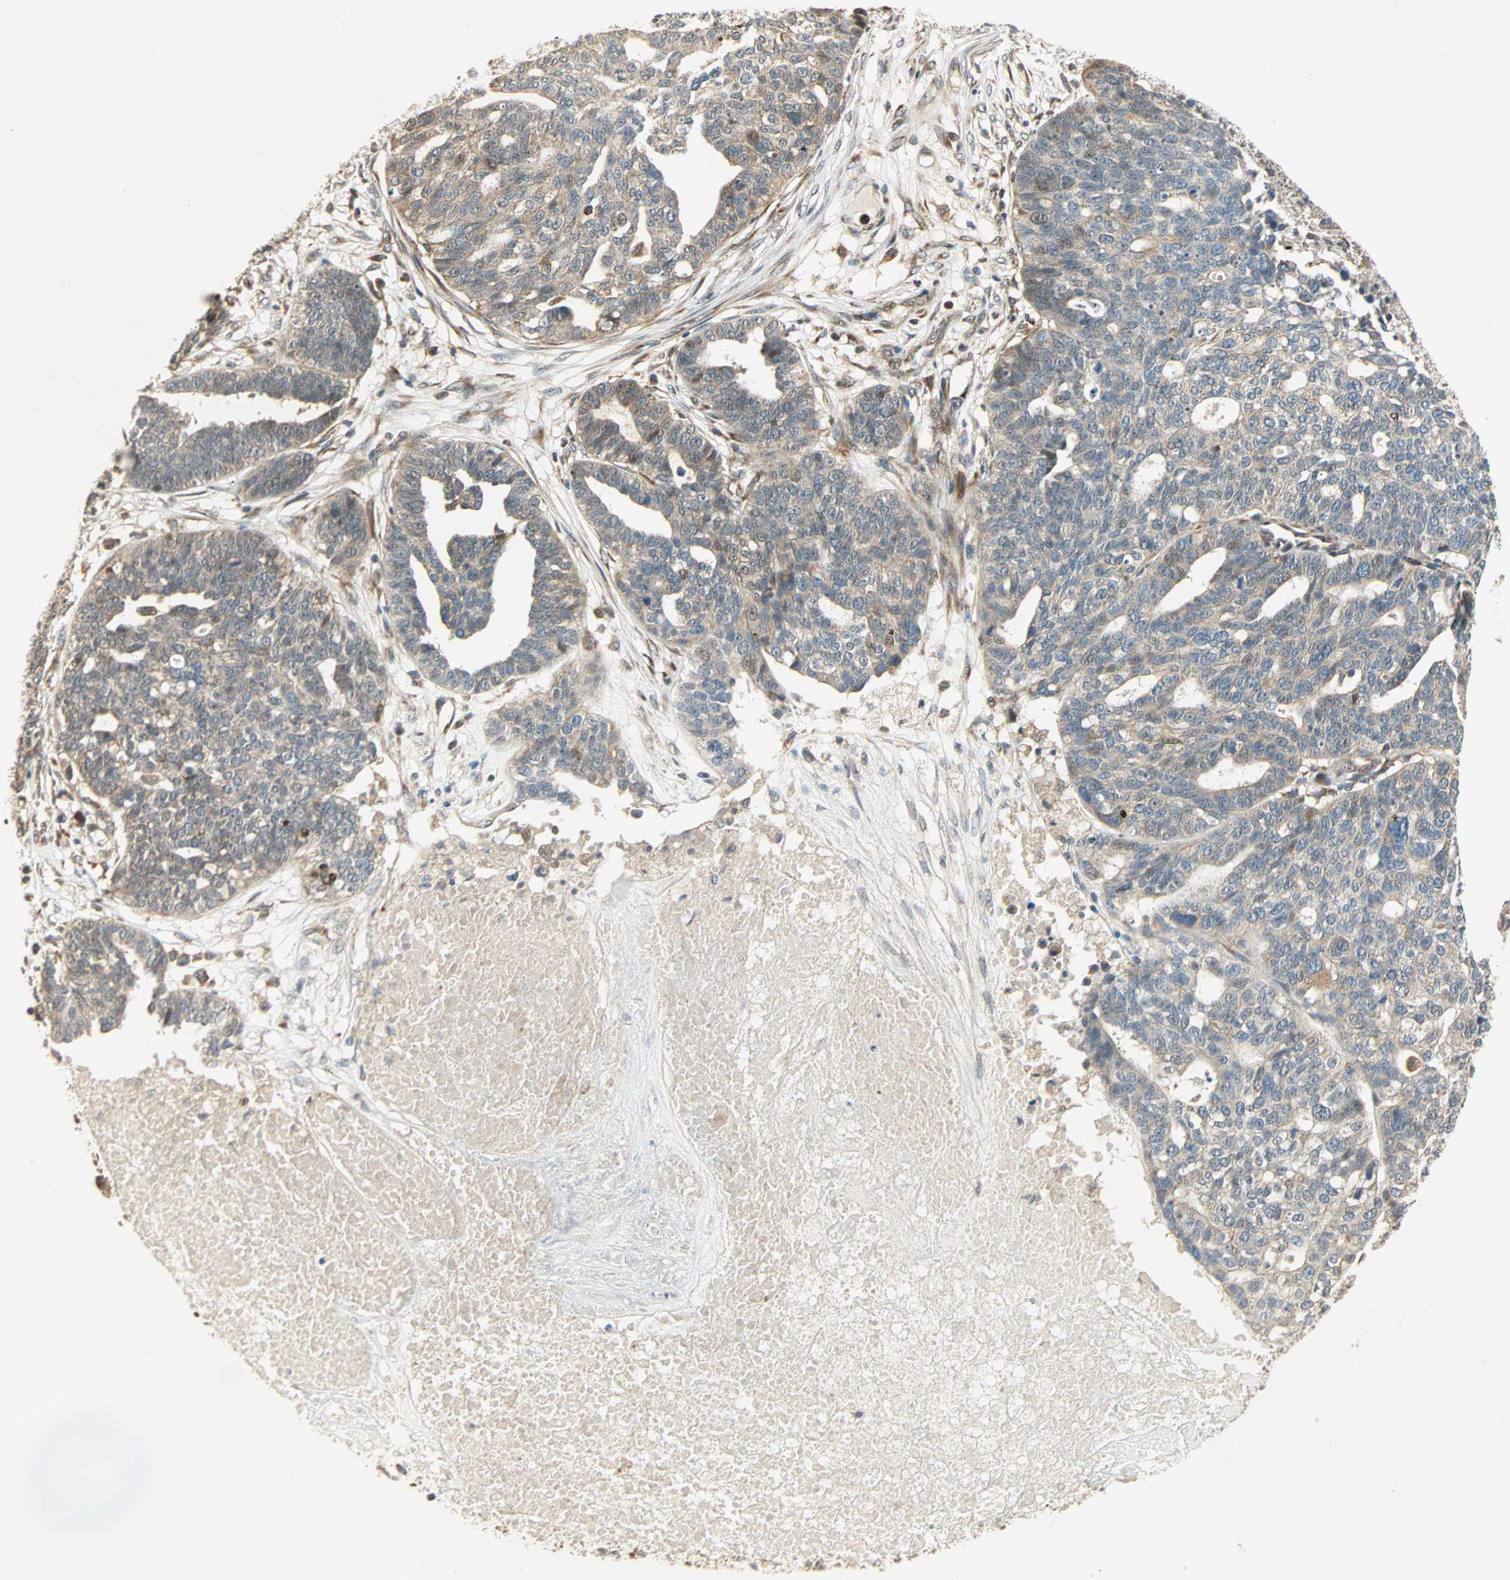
{"staining": {"intensity": "moderate", "quantity": ">75%", "location": "cytoplasmic/membranous,nuclear"}, "tissue": "ovarian cancer", "cell_type": "Tumor cells", "image_type": "cancer", "snomed": [{"axis": "morphology", "description": "Cystadenocarcinoma, serous, NOS"}, {"axis": "topography", "description": "Ovary"}], "caption": "Protein expression by immunohistochemistry displays moderate cytoplasmic/membranous and nuclear positivity in about >75% of tumor cells in ovarian cancer.", "gene": "PNPLA6", "patient": {"sex": "female", "age": 59}}